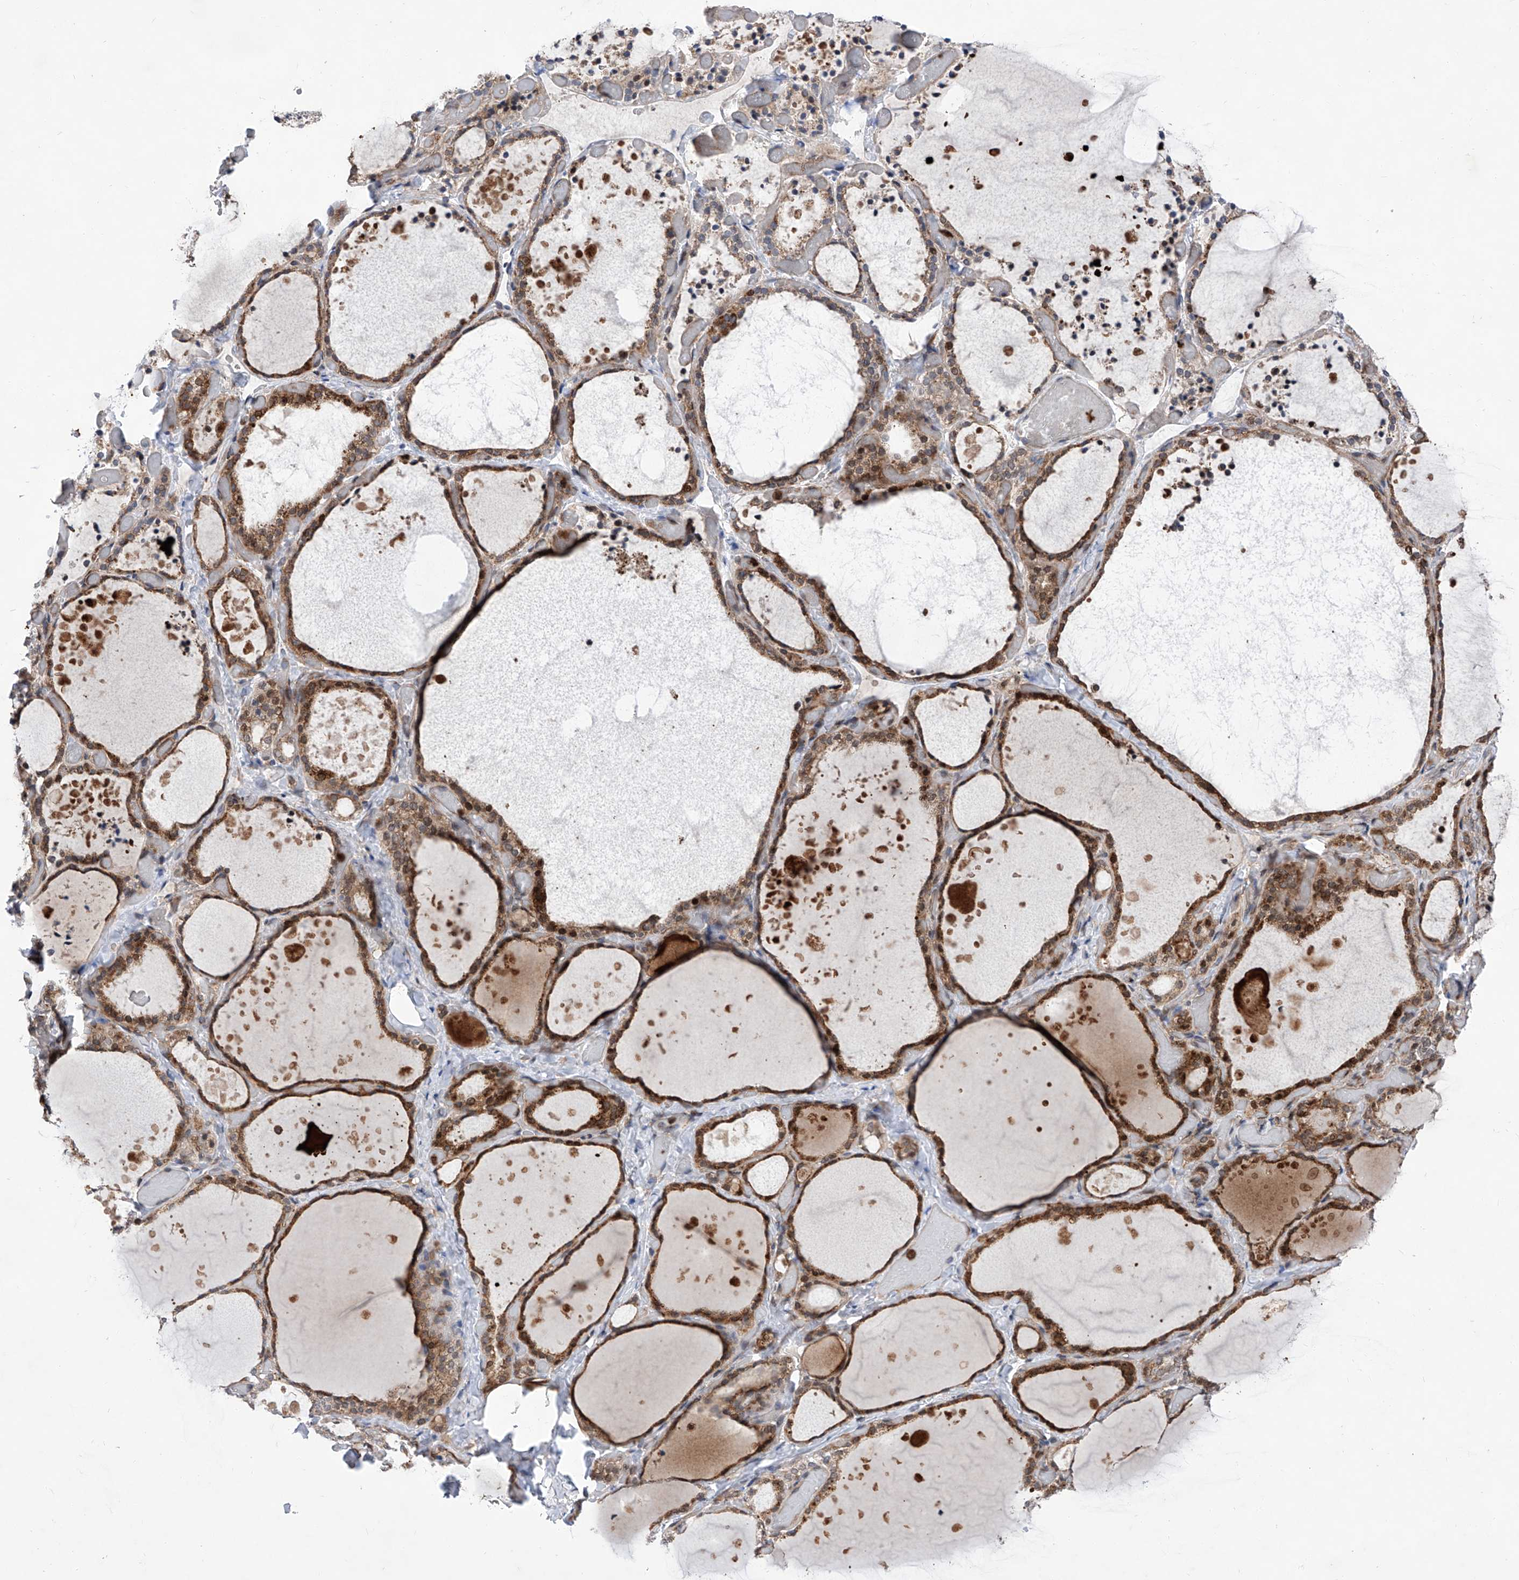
{"staining": {"intensity": "moderate", "quantity": ">75%", "location": "cytoplasmic/membranous"}, "tissue": "thyroid gland", "cell_type": "Glandular cells", "image_type": "normal", "snomed": [{"axis": "morphology", "description": "Normal tissue, NOS"}, {"axis": "topography", "description": "Thyroid gland"}], "caption": "Immunohistochemical staining of unremarkable human thyroid gland demonstrates moderate cytoplasmic/membranous protein expression in about >75% of glandular cells.", "gene": "FARP2", "patient": {"sex": "female", "age": 44}}